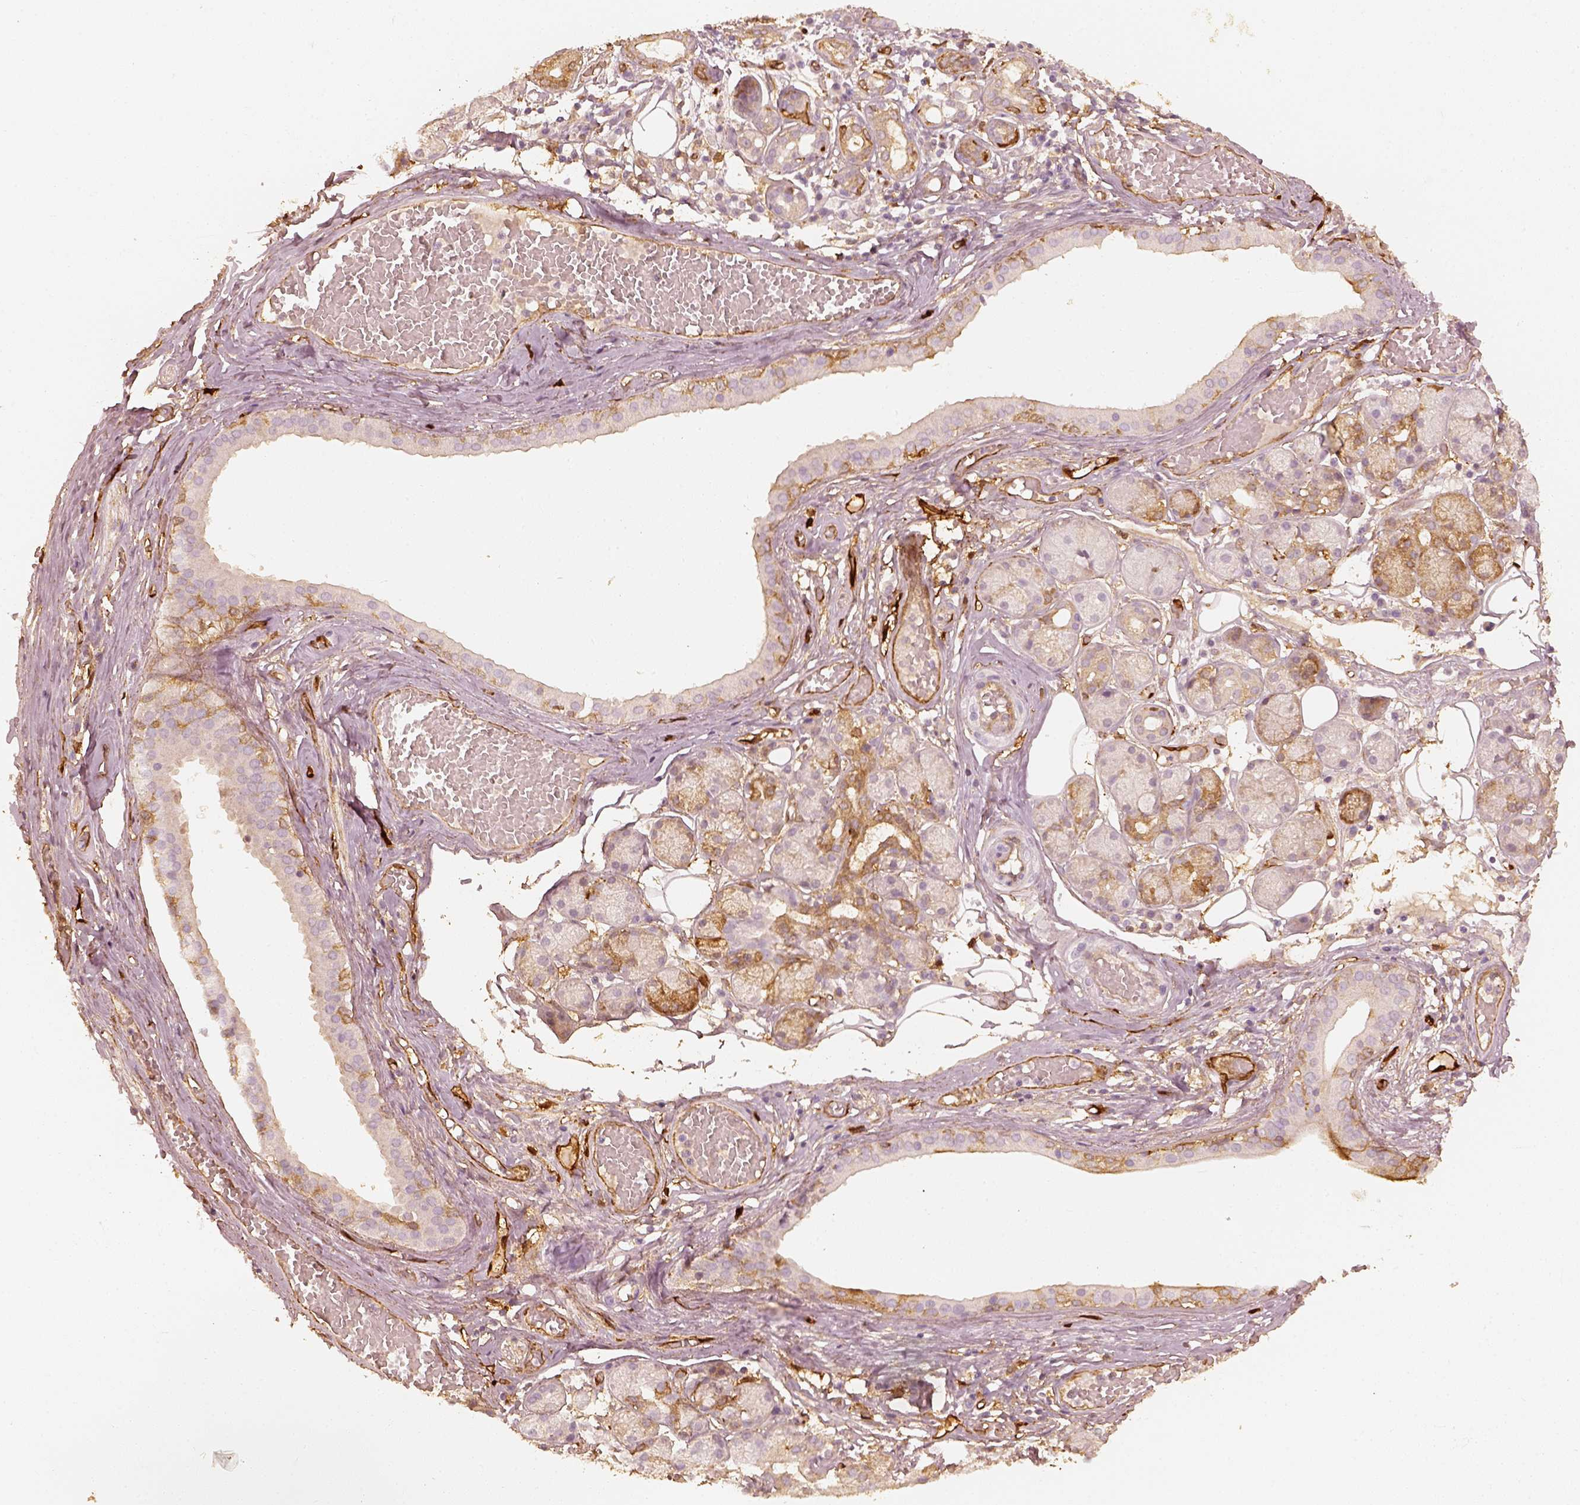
{"staining": {"intensity": "weak", "quantity": "25%-75%", "location": "cytoplasmic/membranous"}, "tissue": "salivary gland", "cell_type": "Glandular cells", "image_type": "normal", "snomed": [{"axis": "morphology", "description": "Normal tissue, NOS"}, {"axis": "topography", "description": "Salivary gland"}, {"axis": "topography", "description": "Peripheral nerve tissue"}], "caption": "This micrograph reveals immunohistochemistry (IHC) staining of benign human salivary gland, with low weak cytoplasmic/membranous expression in about 25%-75% of glandular cells.", "gene": "FSCN1", "patient": {"sex": "male", "age": 71}}